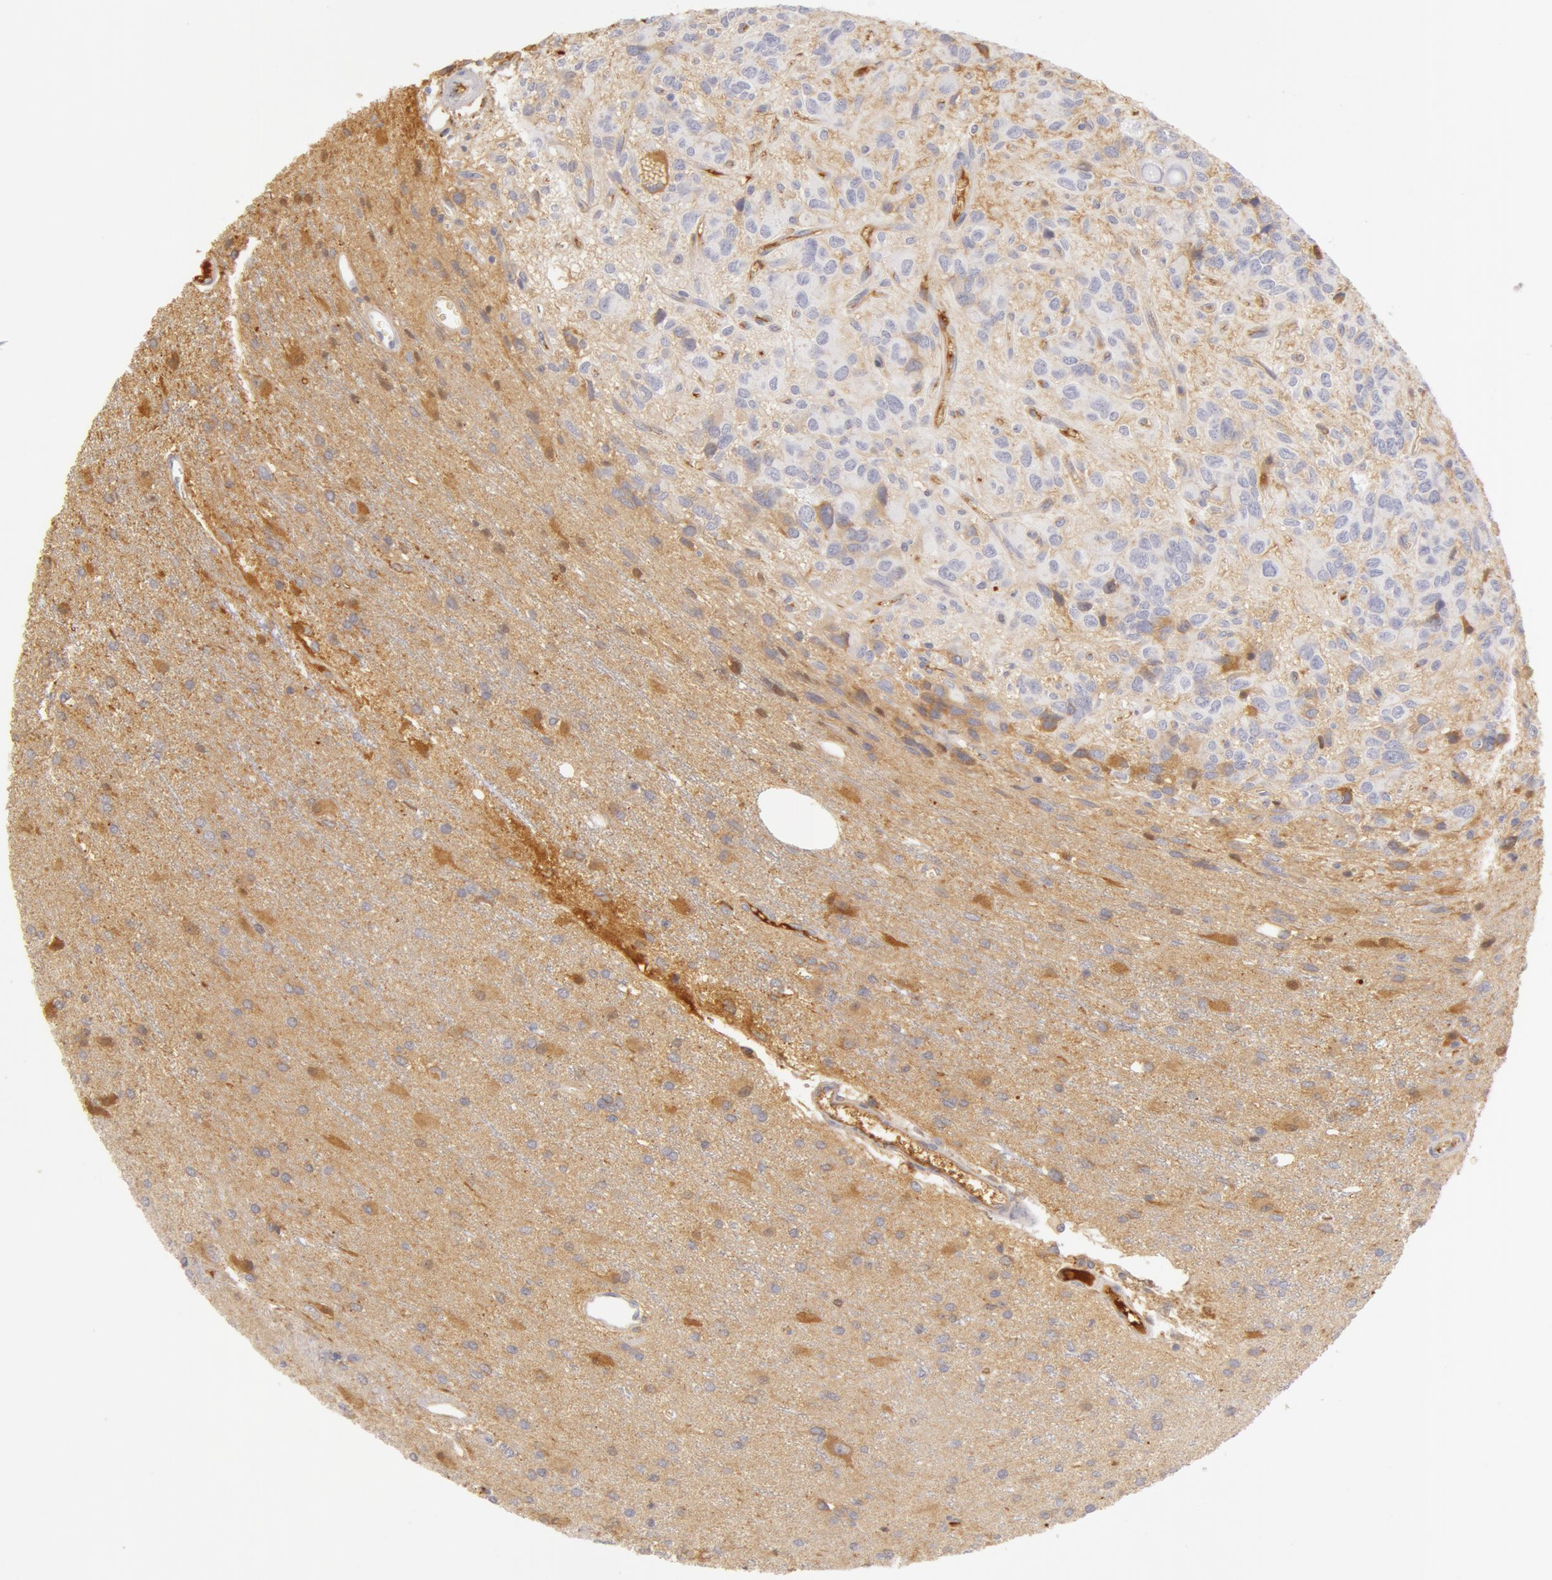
{"staining": {"intensity": "negative", "quantity": "none", "location": "none"}, "tissue": "glioma", "cell_type": "Tumor cells", "image_type": "cancer", "snomed": [{"axis": "morphology", "description": "Glioma, malignant, Low grade"}, {"axis": "topography", "description": "Brain"}], "caption": "High magnification brightfield microscopy of glioma stained with DAB (brown) and counterstained with hematoxylin (blue): tumor cells show no significant expression.", "gene": "AHSG", "patient": {"sex": "female", "age": 15}}